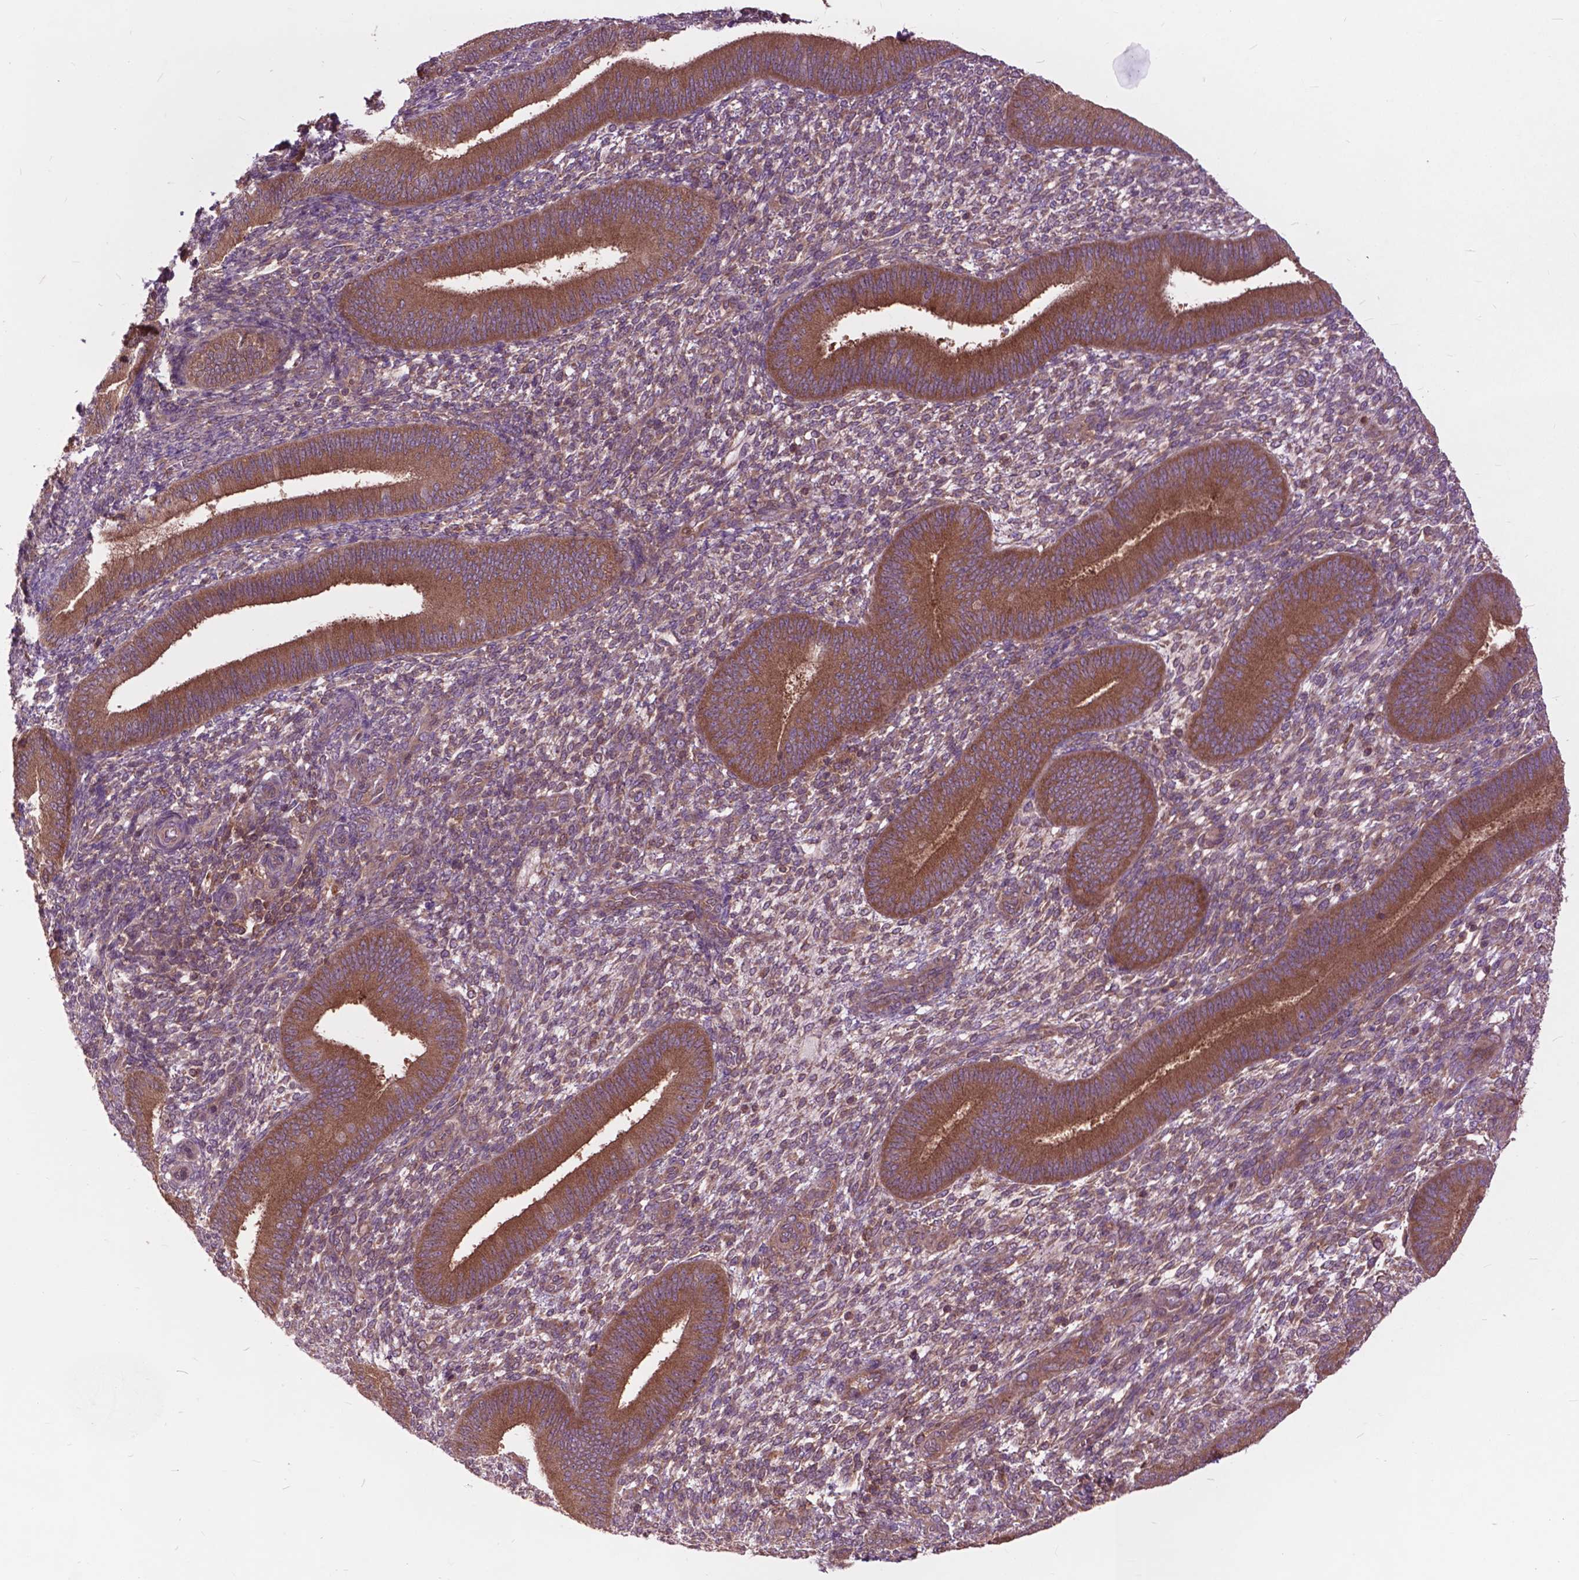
{"staining": {"intensity": "weak", "quantity": ">75%", "location": "cytoplasmic/membranous"}, "tissue": "endometrium", "cell_type": "Cells in endometrial stroma", "image_type": "normal", "snomed": [{"axis": "morphology", "description": "Normal tissue, NOS"}, {"axis": "topography", "description": "Endometrium"}], "caption": "Endometrium stained with IHC reveals weak cytoplasmic/membranous expression in about >75% of cells in endometrial stroma. The protein is stained brown, and the nuclei are stained in blue (DAB IHC with brightfield microscopy, high magnification).", "gene": "ARAF", "patient": {"sex": "female", "age": 39}}